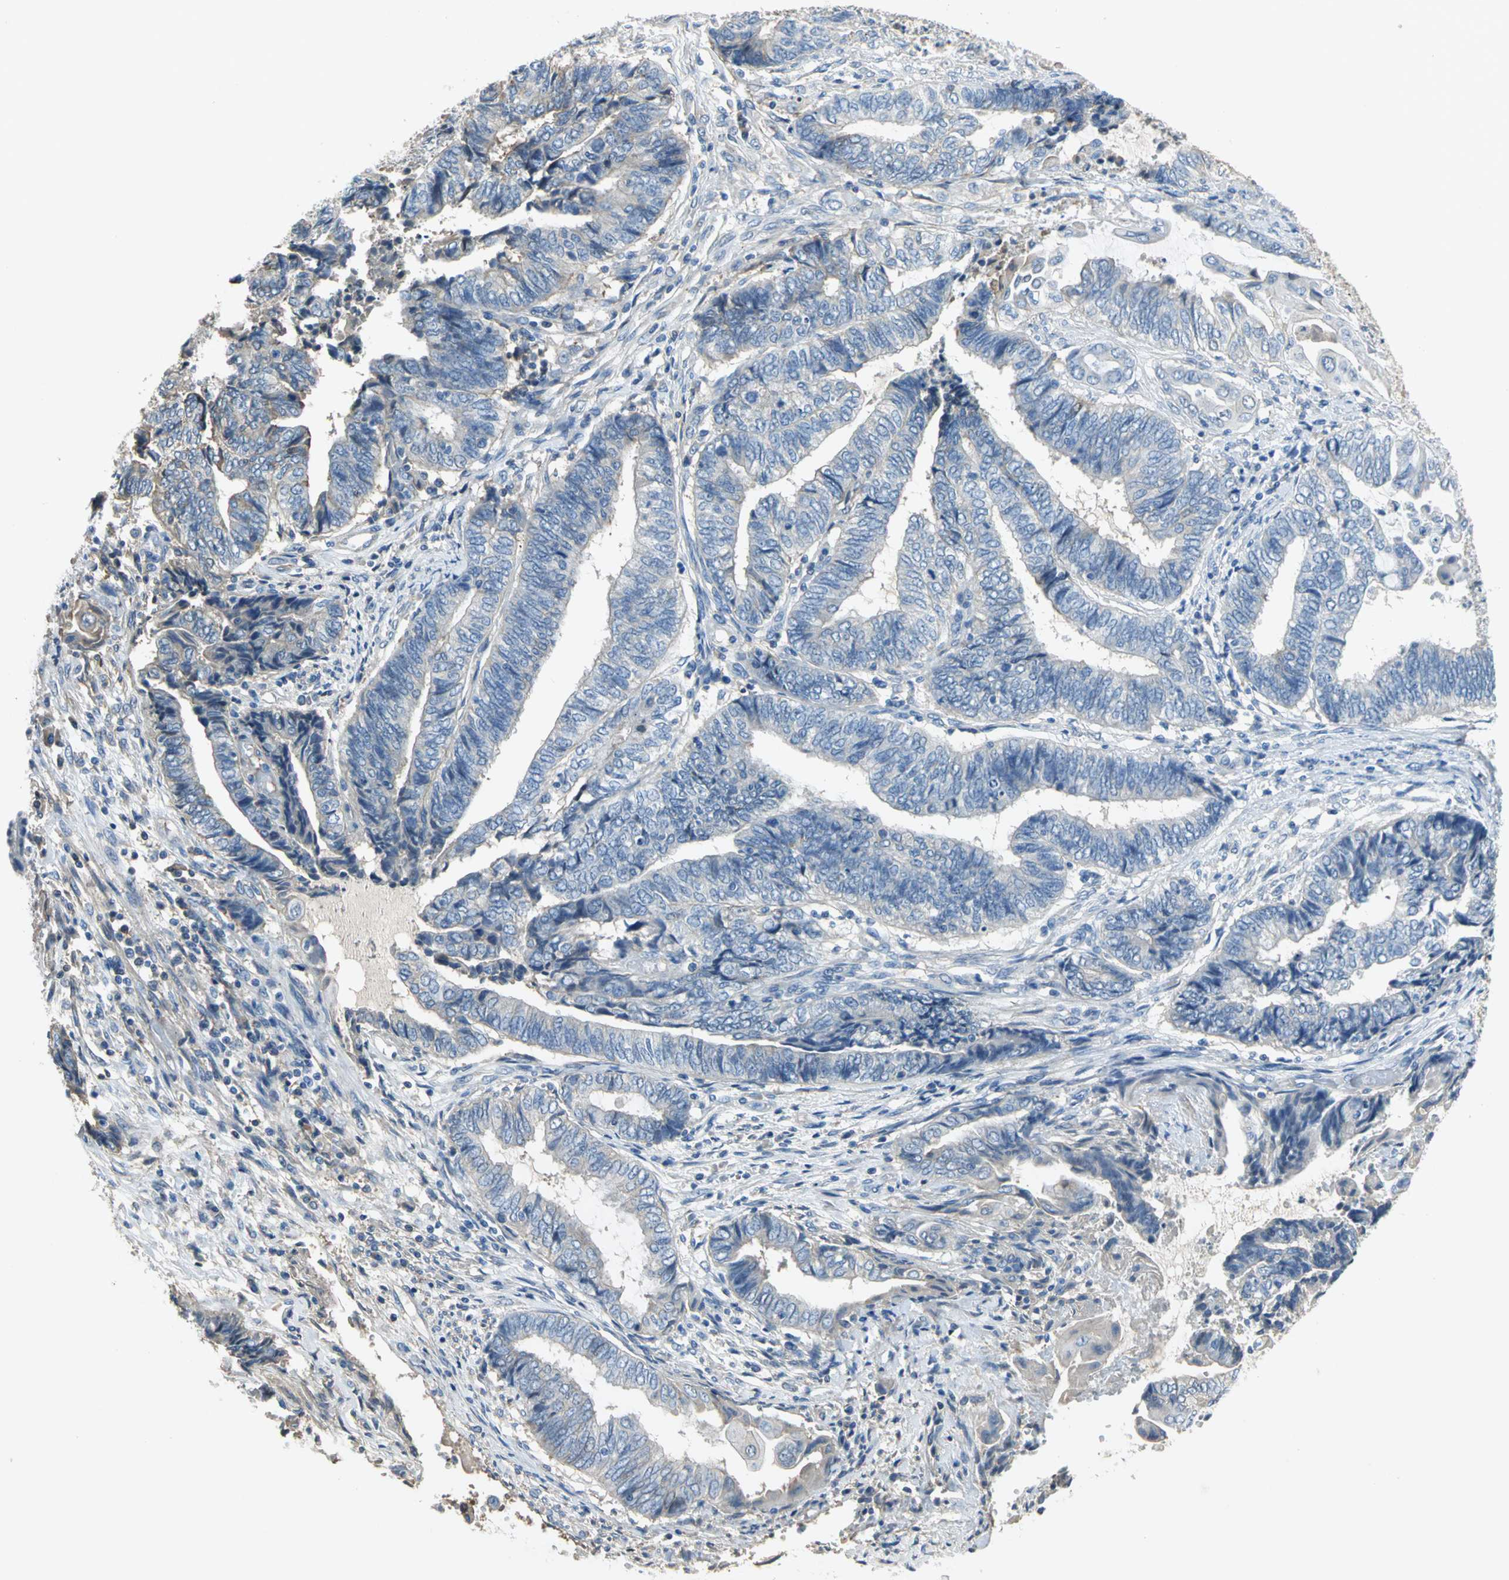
{"staining": {"intensity": "weak", "quantity": "25%-75%", "location": "cytoplasmic/membranous"}, "tissue": "endometrial cancer", "cell_type": "Tumor cells", "image_type": "cancer", "snomed": [{"axis": "morphology", "description": "Adenocarcinoma, NOS"}, {"axis": "topography", "description": "Uterus"}, {"axis": "topography", "description": "Endometrium"}], "caption": "Protein expression analysis of human endometrial adenocarcinoma reveals weak cytoplasmic/membranous positivity in approximately 25%-75% of tumor cells. Using DAB (3,3'-diaminobenzidine) (brown) and hematoxylin (blue) stains, captured at high magnification using brightfield microscopy.", "gene": "GYG2", "patient": {"sex": "female", "age": 70}}